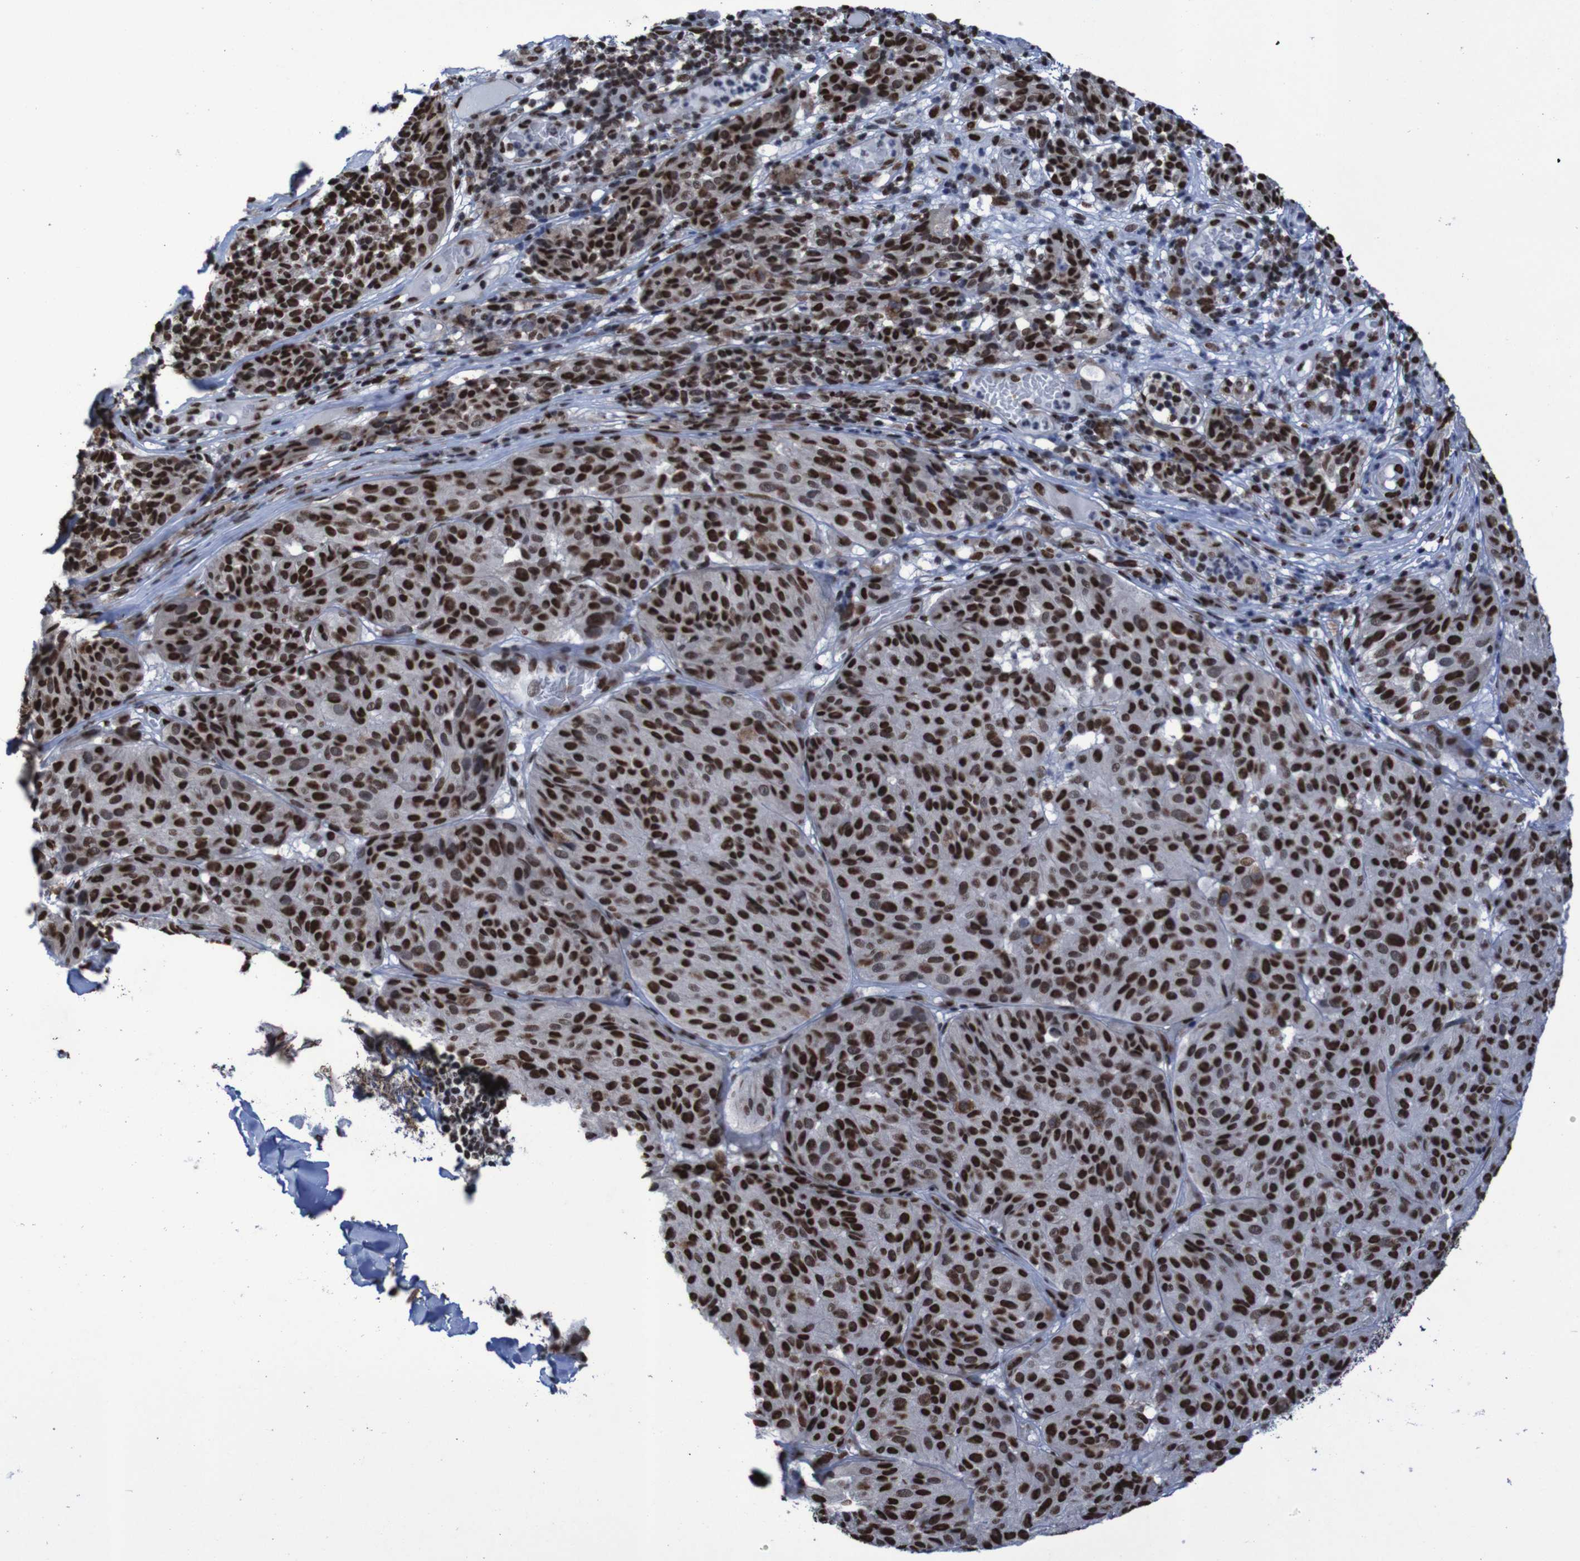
{"staining": {"intensity": "strong", "quantity": ">75%", "location": "nuclear"}, "tissue": "melanoma", "cell_type": "Tumor cells", "image_type": "cancer", "snomed": [{"axis": "morphology", "description": "Malignant melanoma, NOS"}, {"axis": "topography", "description": "Skin"}], "caption": "A high-resolution image shows IHC staining of melanoma, which reveals strong nuclear expression in approximately >75% of tumor cells. (DAB IHC with brightfield microscopy, high magnification).", "gene": "HNRNPR", "patient": {"sex": "female", "age": 46}}